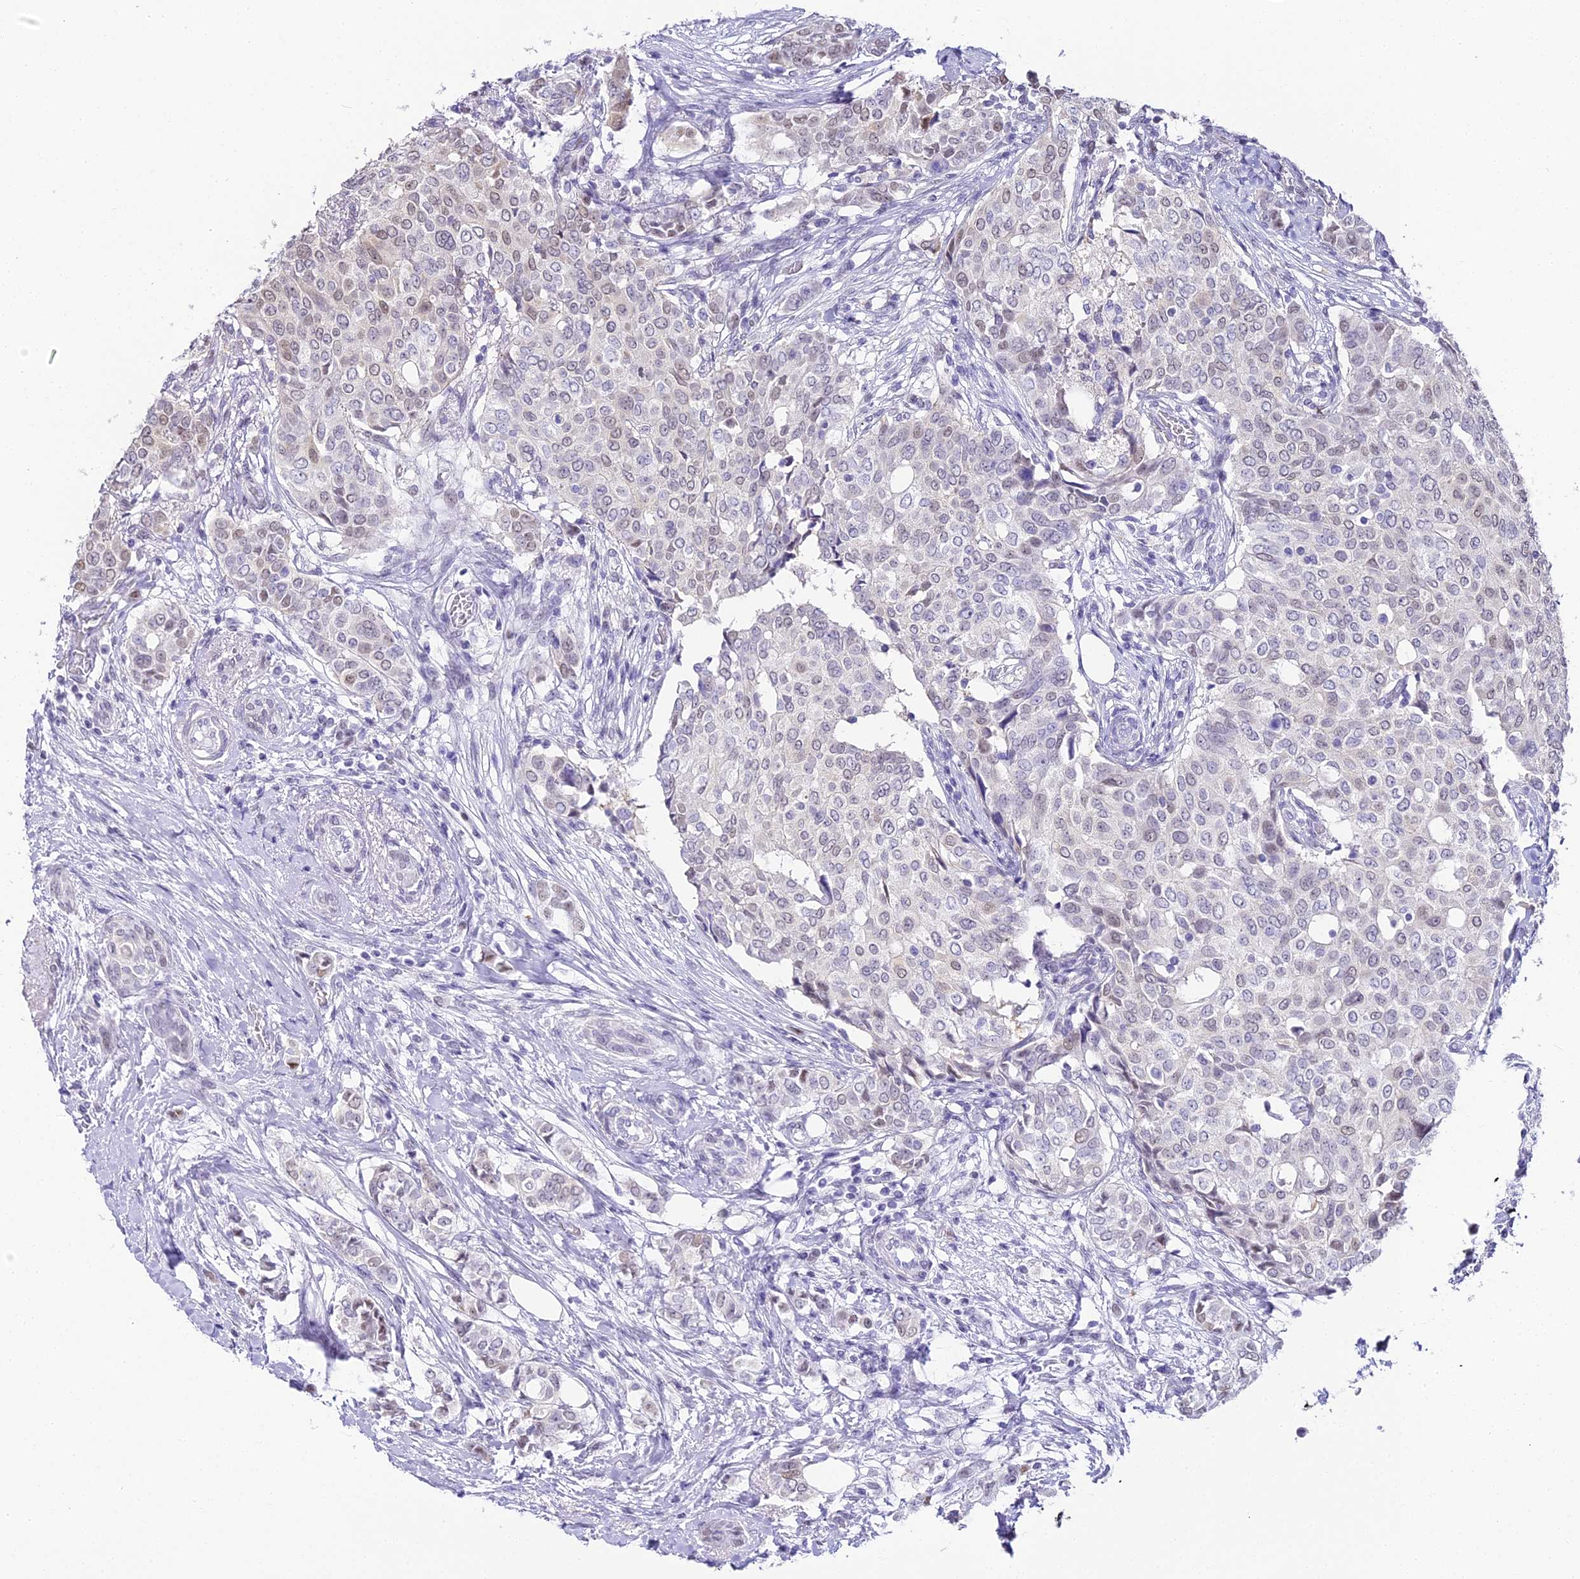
{"staining": {"intensity": "weak", "quantity": "<25%", "location": "nuclear"}, "tissue": "breast cancer", "cell_type": "Tumor cells", "image_type": "cancer", "snomed": [{"axis": "morphology", "description": "Lobular carcinoma"}, {"axis": "topography", "description": "Breast"}], "caption": "The immunohistochemistry (IHC) image has no significant staining in tumor cells of breast cancer (lobular carcinoma) tissue.", "gene": "ABHD14A-ACY1", "patient": {"sex": "female", "age": 51}}